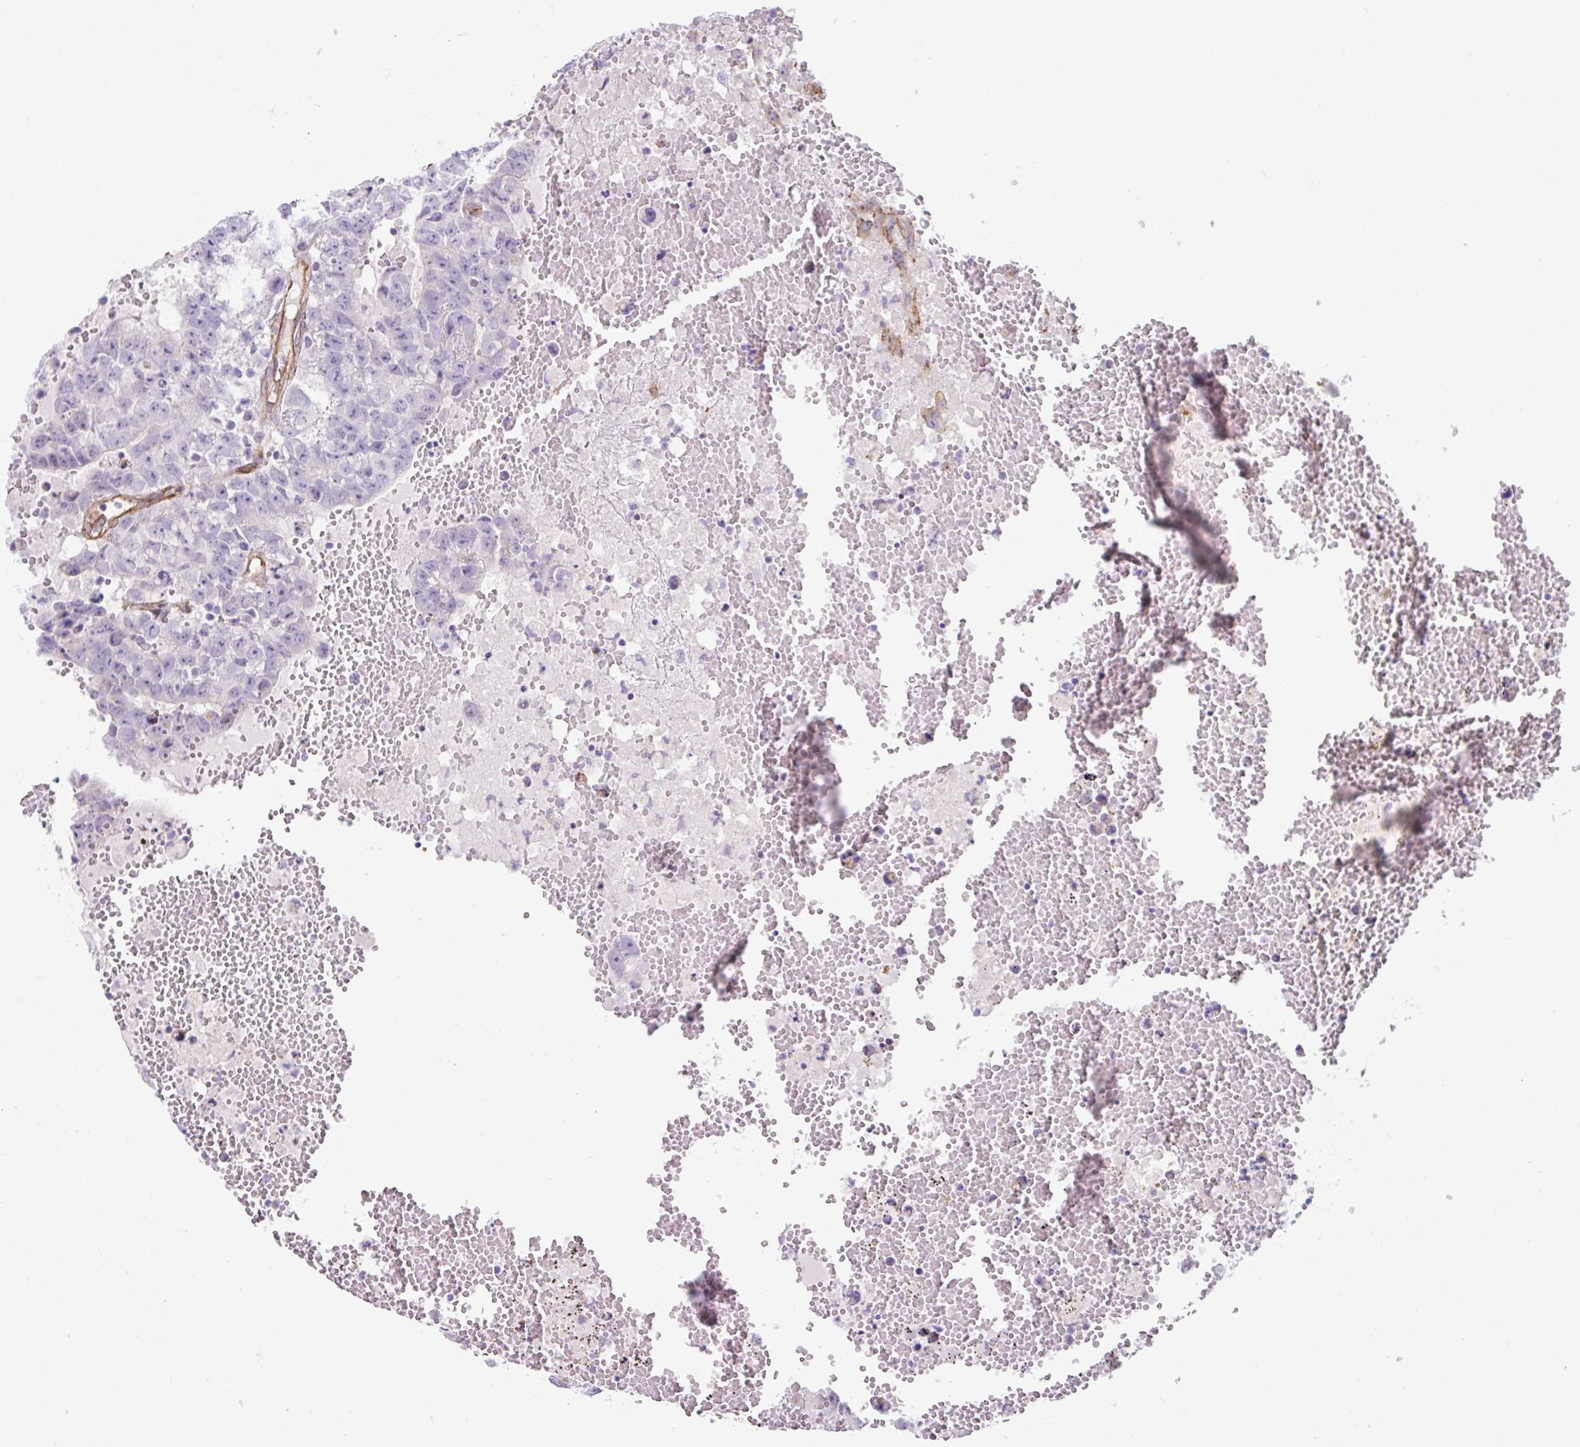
{"staining": {"intensity": "negative", "quantity": "none", "location": "none"}, "tissue": "testis cancer", "cell_type": "Tumor cells", "image_type": "cancer", "snomed": [{"axis": "morphology", "description": "Carcinoma, Embryonal, NOS"}, {"axis": "topography", "description": "Testis"}], "caption": "Tumor cells show no significant protein expression in testis embryonal carcinoma.", "gene": "ANKUB1", "patient": {"sex": "male", "age": 25}}